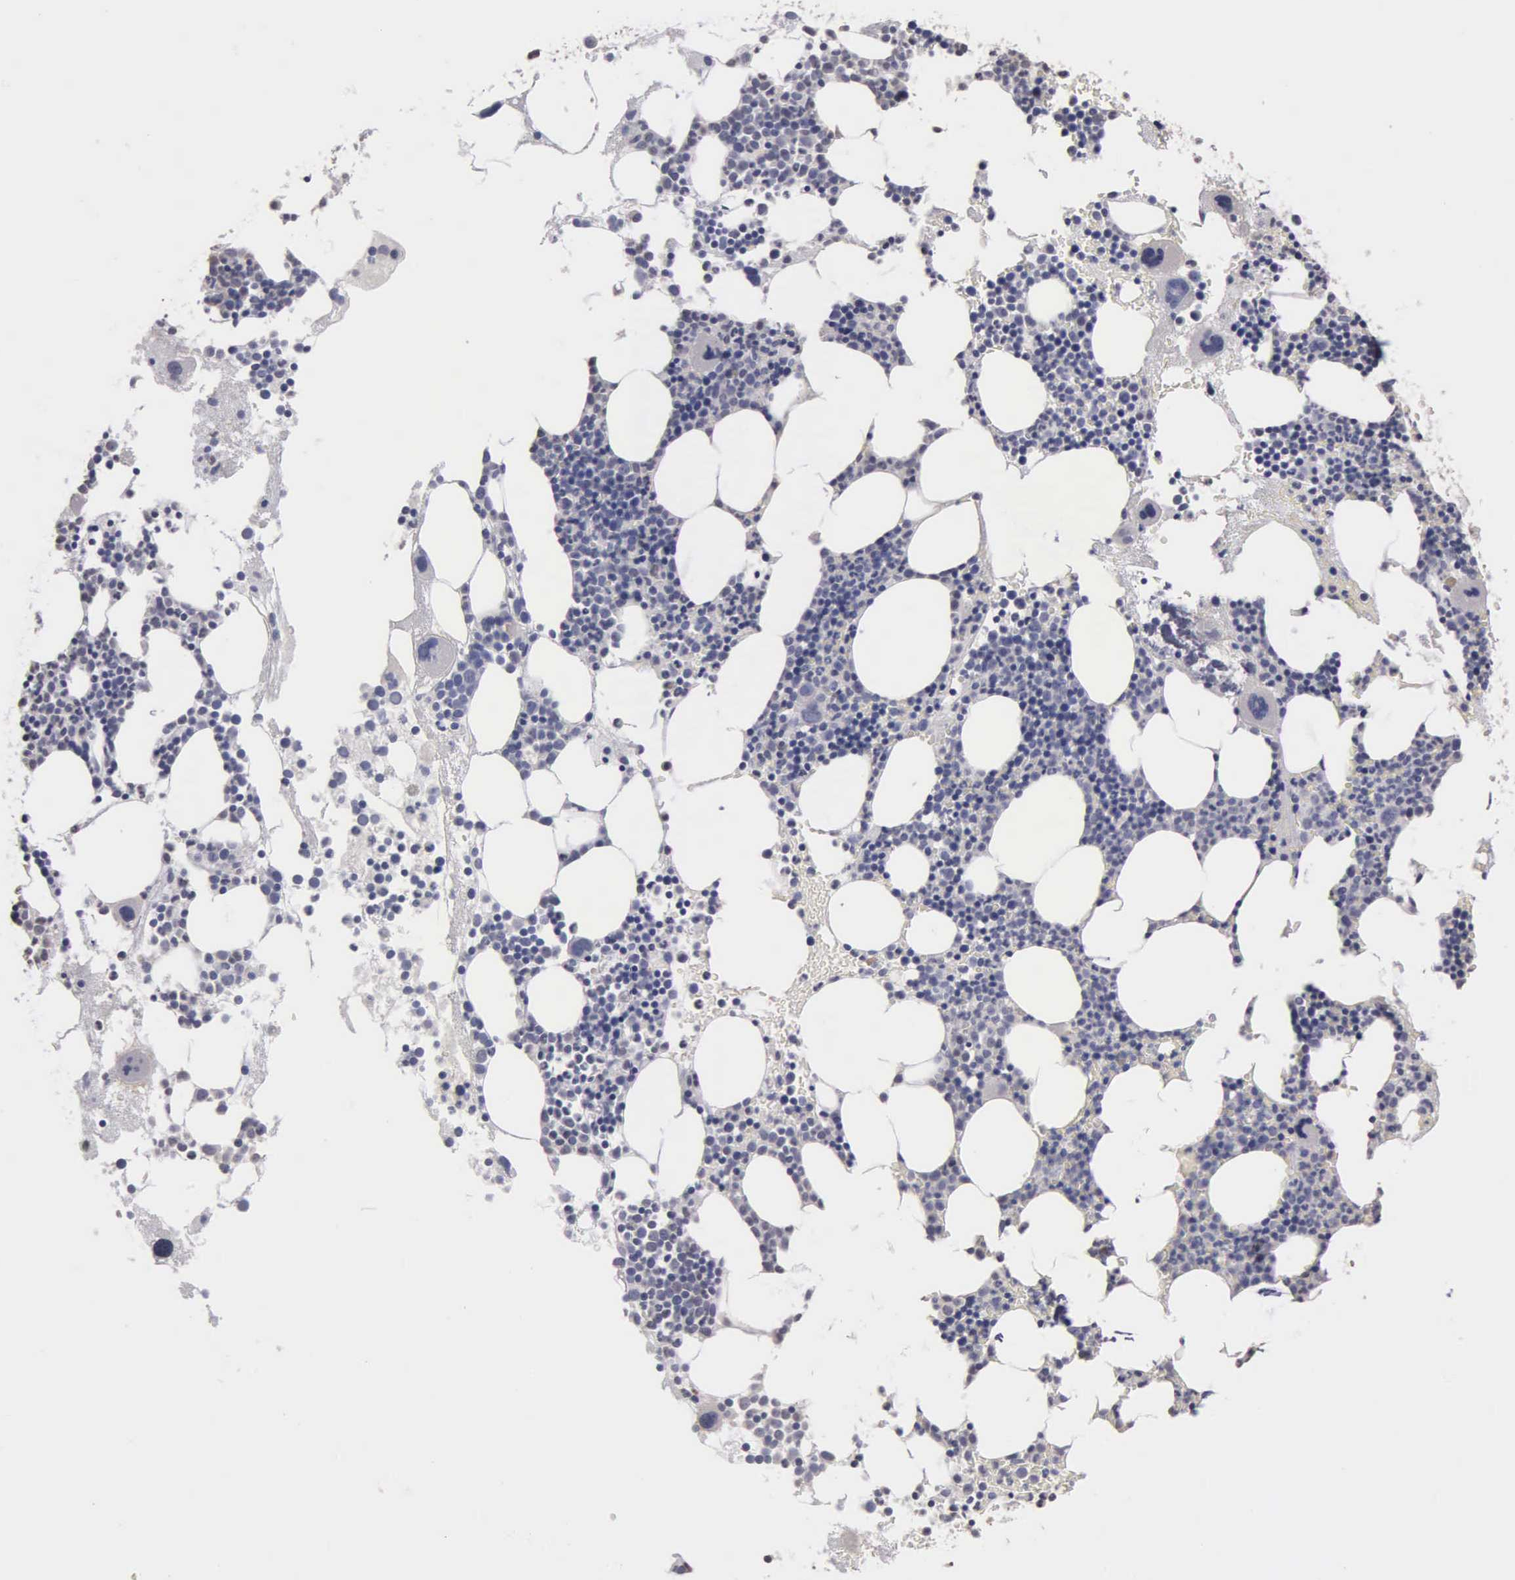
{"staining": {"intensity": "negative", "quantity": "none", "location": "none"}, "tissue": "bone marrow", "cell_type": "Hematopoietic cells", "image_type": "normal", "snomed": [{"axis": "morphology", "description": "Normal tissue, NOS"}, {"axis": "topography", "description": "Bone marrow"}], "caption": "This micrograph is of unremarkable bone marrow stained with immunohistochemistry (IHC) to label a protein in brown with the nuclei are counter-stained blue. There is no positivity in hematopoietic cells.", "gene": "ENO3", "patient": {"sex": "male", "age": 75}}